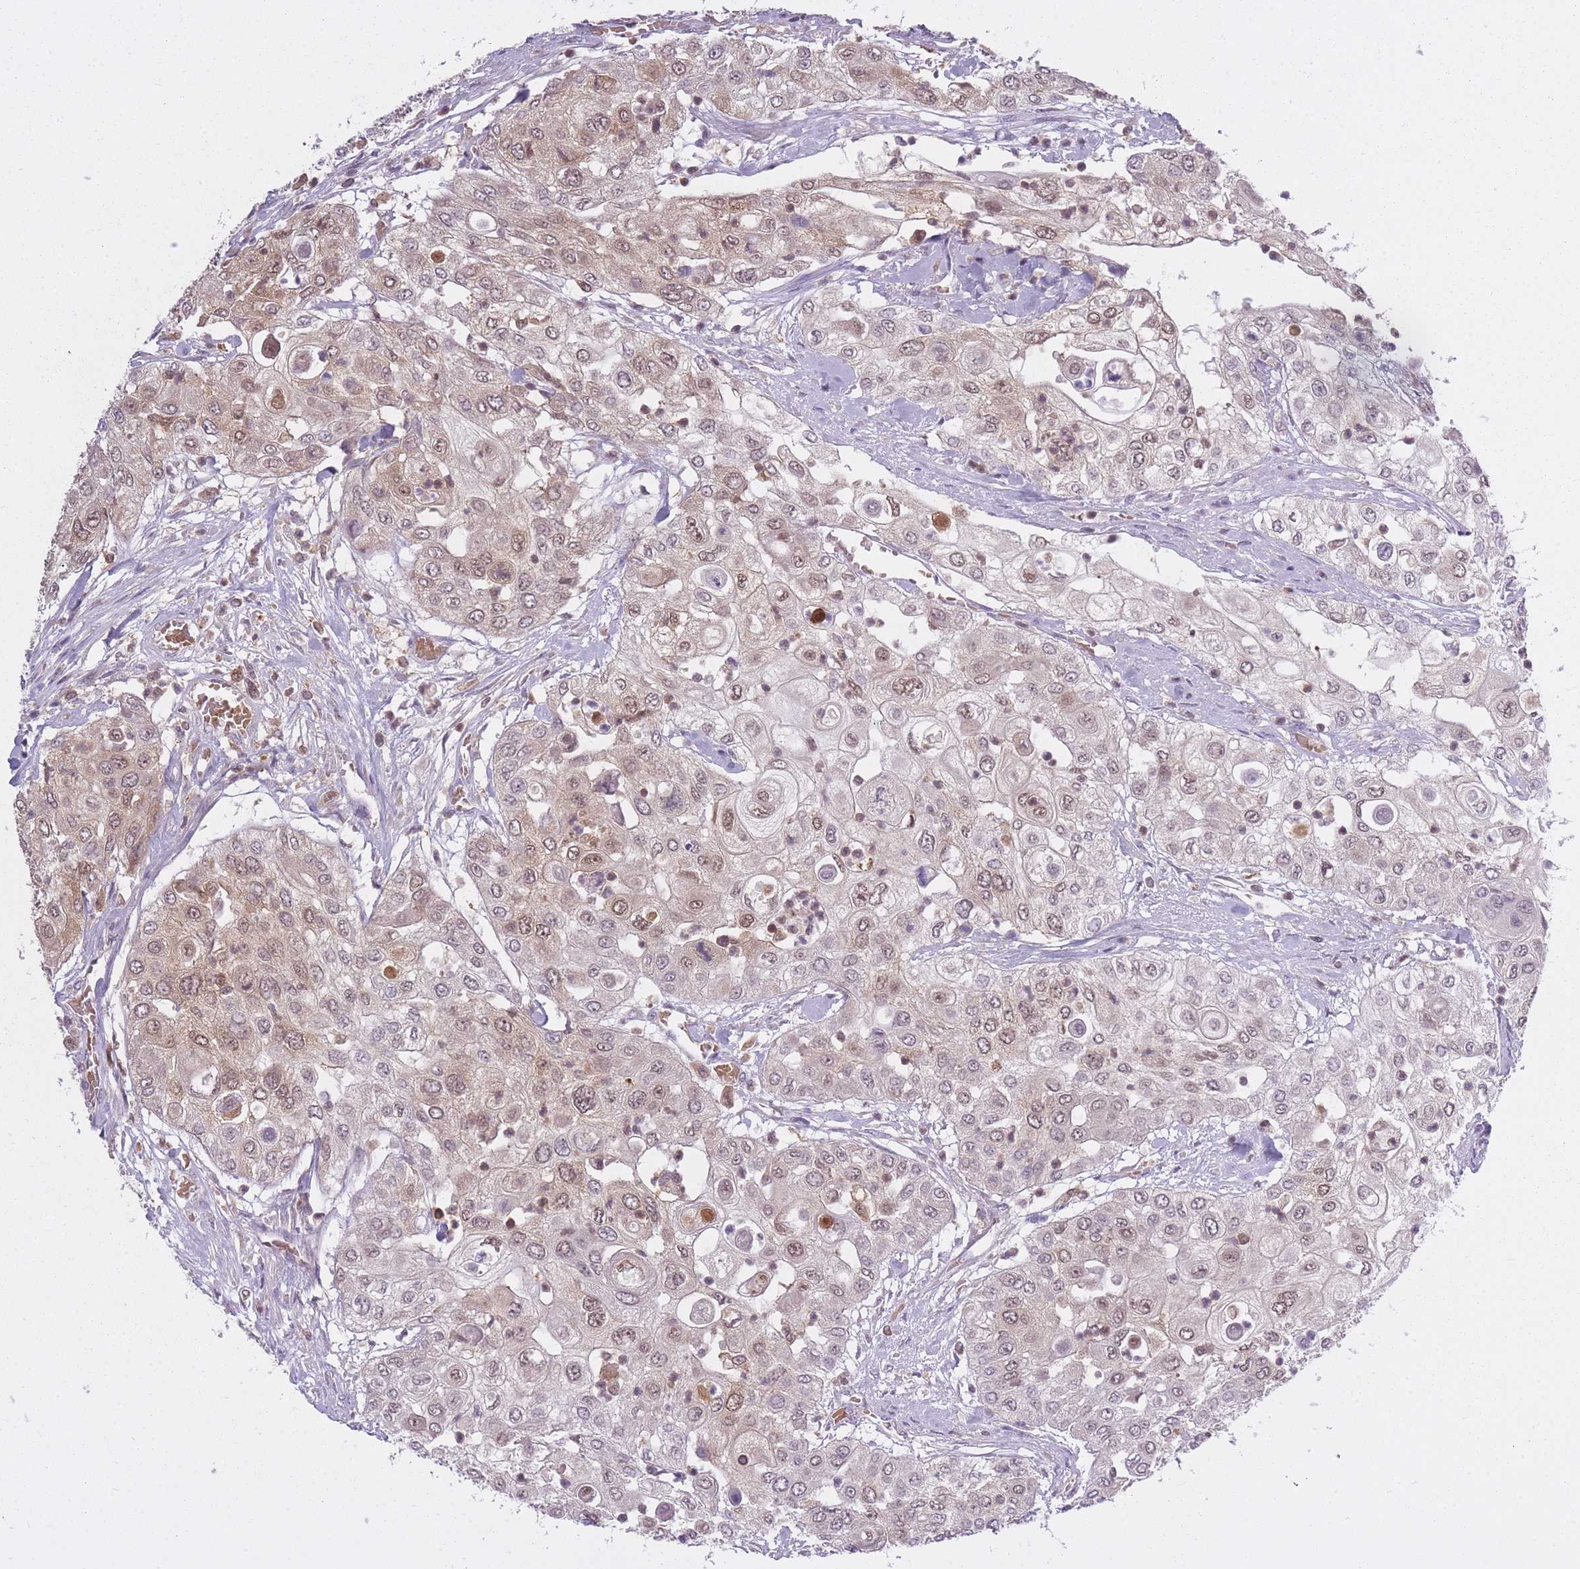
{"staining": {"intensity": "moderate", "quantity": ">75%", "location": "cytoplasmic/membranous,nuclear"}, "tissue": "urothelial cancer", "cell_type": "Tumor cells", "image_type": "cancer", "snomed": [{"axis": "morphology", "description": "Urothelial carcinoma, High grade"}, {"axis": "topography", "description": "Urinary bladder"}], "caption": "Immunohistochemical staining of human urothelial cancer exhibits medium levels of moderate cytoplasmic/membranous and nuclear protein staining in approximately >75% of tumor cells.", "gene": "CXorf38", "patient": {"sex": "female", "age": 79}}